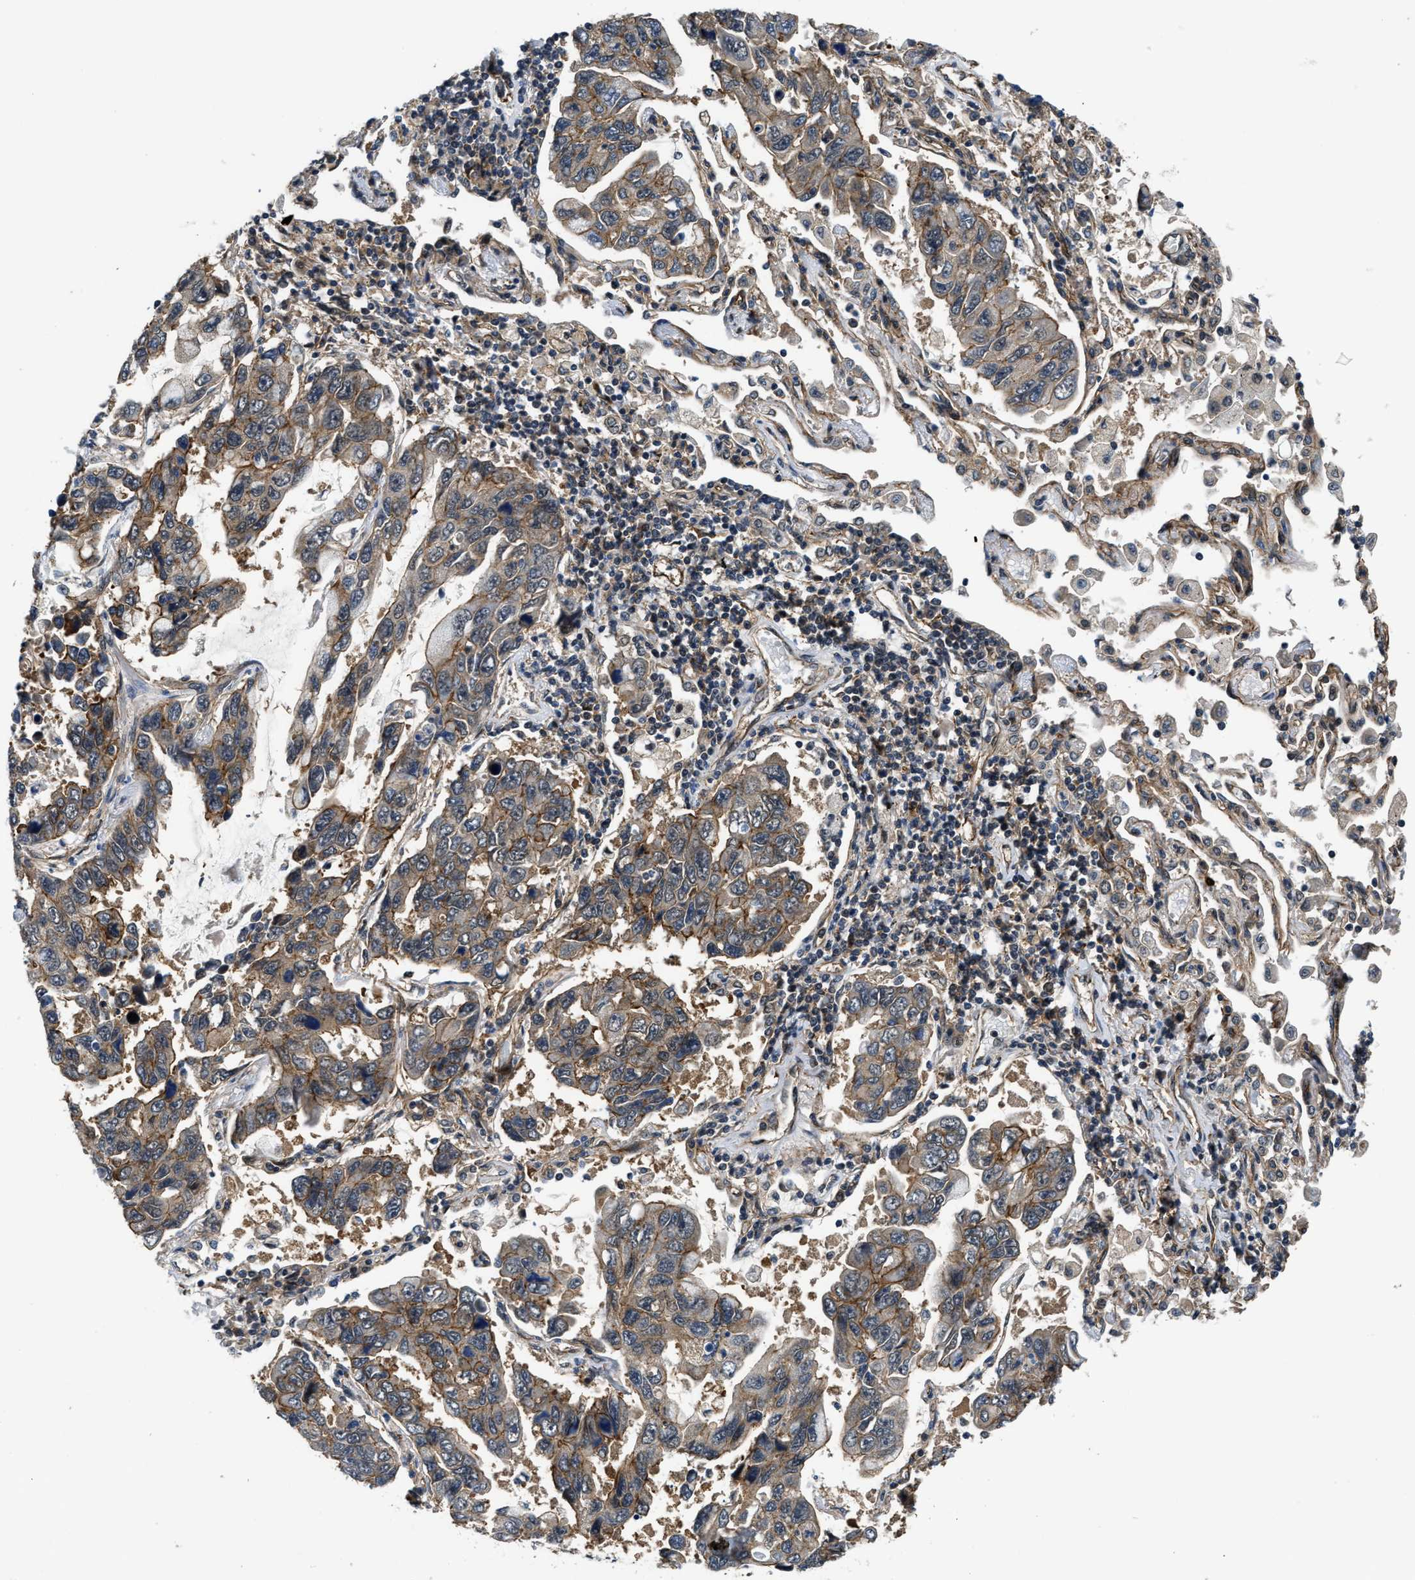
{"staining": {"intensity": "weak", "quantity": "25%-75%", "location": "cytoplasmic/membranous"}, "tissue": "lung cancer", "cell_type": "Tumor cells", "image_type": "cancer", "snomed": [{"axis": "morphology", "description": "Adenocarcinoma, NOS"}, {"axis": "topography", "description": "Lung"}], "caption": "Protein positivity by immunohistochemistry (IHC) displays weak cytoplasmic/membranous positivity in about 25%-75% of tumor cells in lung cancer. The staining is performed using DAB brown chromogen to label protein expression. The nuclei are counter-stained blue using hematoxylin.", "gene": "COPS2", "patient": {"sex": "male", "age": 64}}